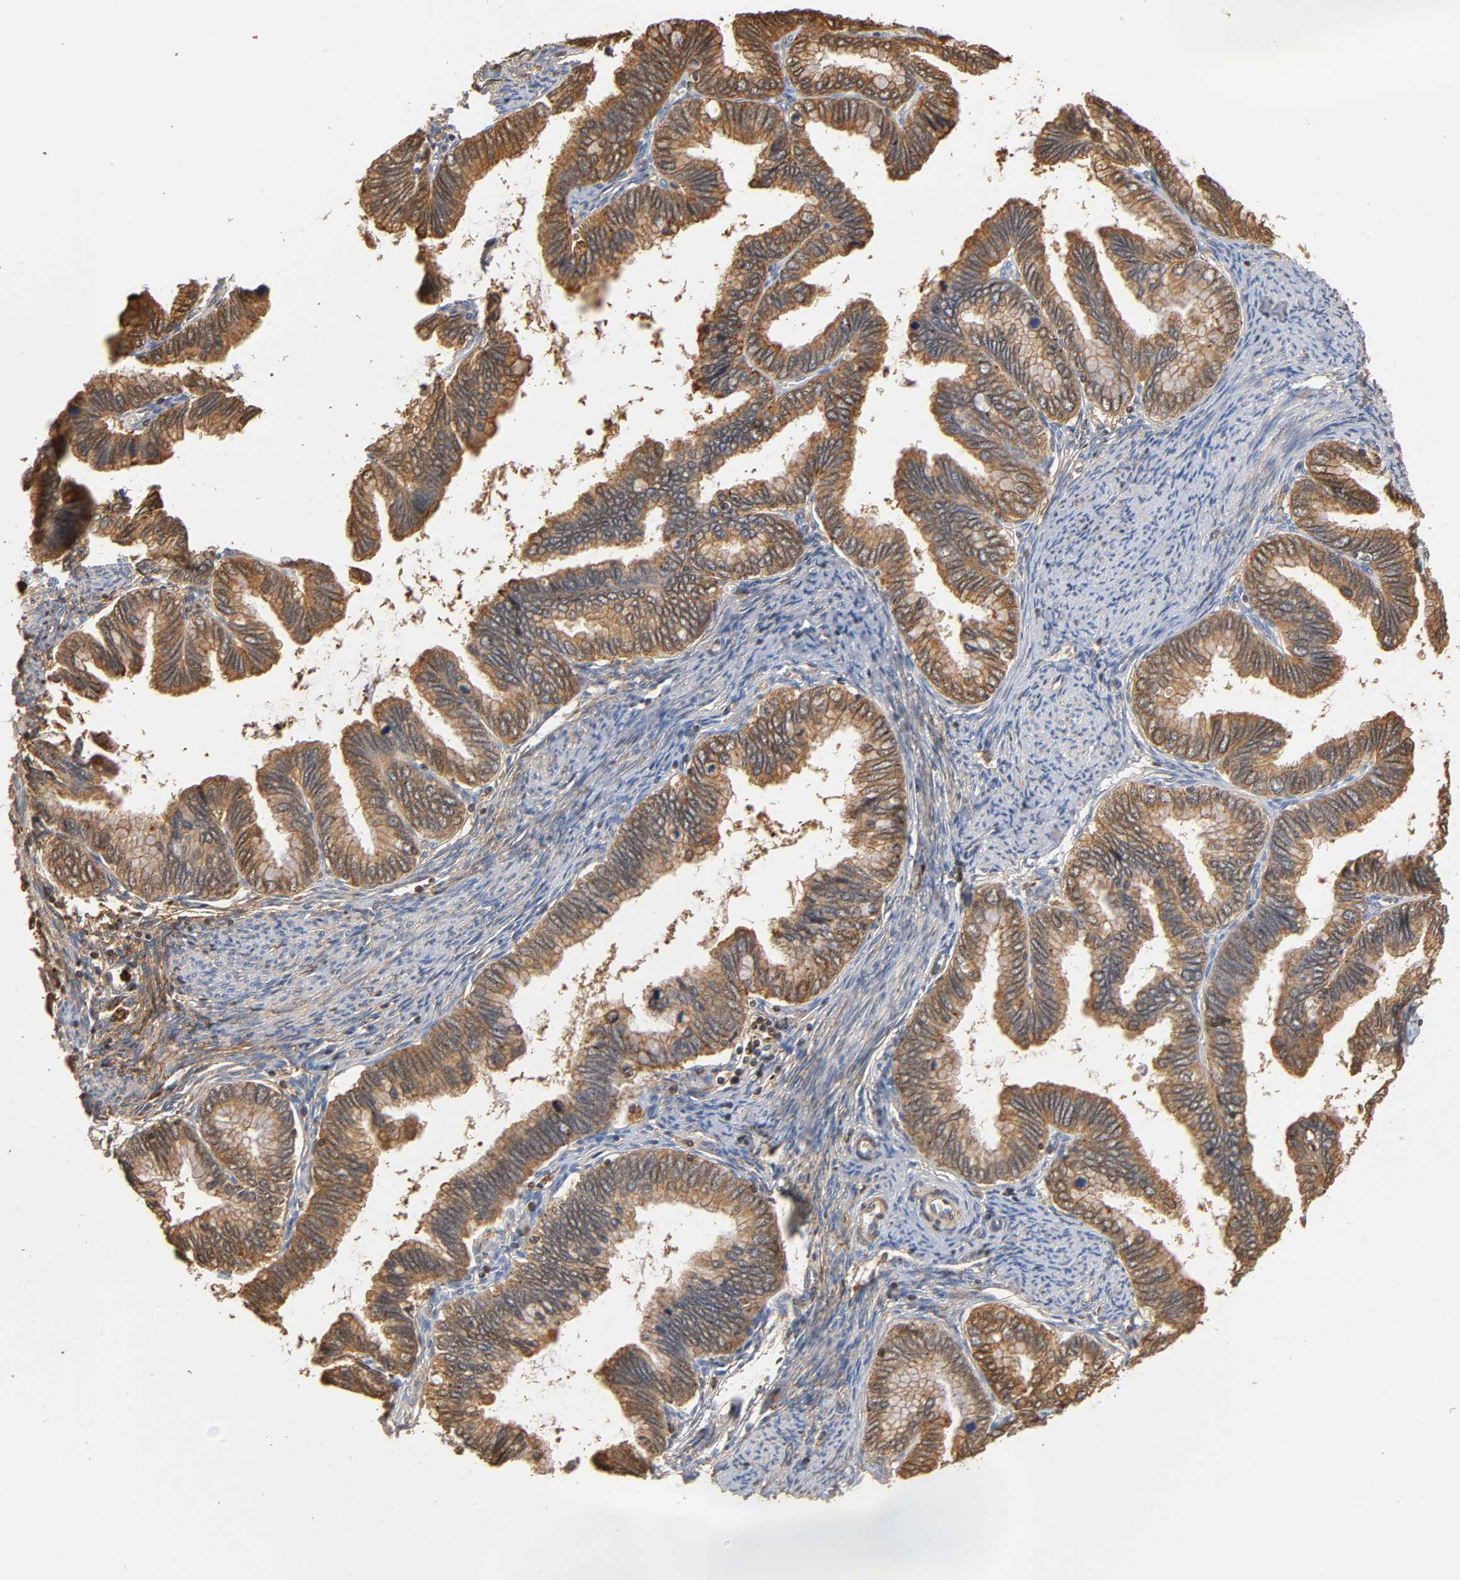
{"staining": {"intensity": "moderate", "quantity": ">75%", "location": "cytoplasmic/membranous"}, "tissue": "cervical cancer", "cell_type": "Tumor cells", "image_type": "cancer", "snomed": [{"axis": "morphology", "description": "Adenocarcinoma, NOS"}, {"axis": "topography", "description": "Cervix"}], "caption": "The histopathology image reveals immunohistochemical staining of adenocarcinoma (cervical). There is moderate cytoplasmic/membranous positivity is seen in approximately >75% of tumor cells.", "gene": "ANXA11", "patient": {"sex": "female", "age": 49}}